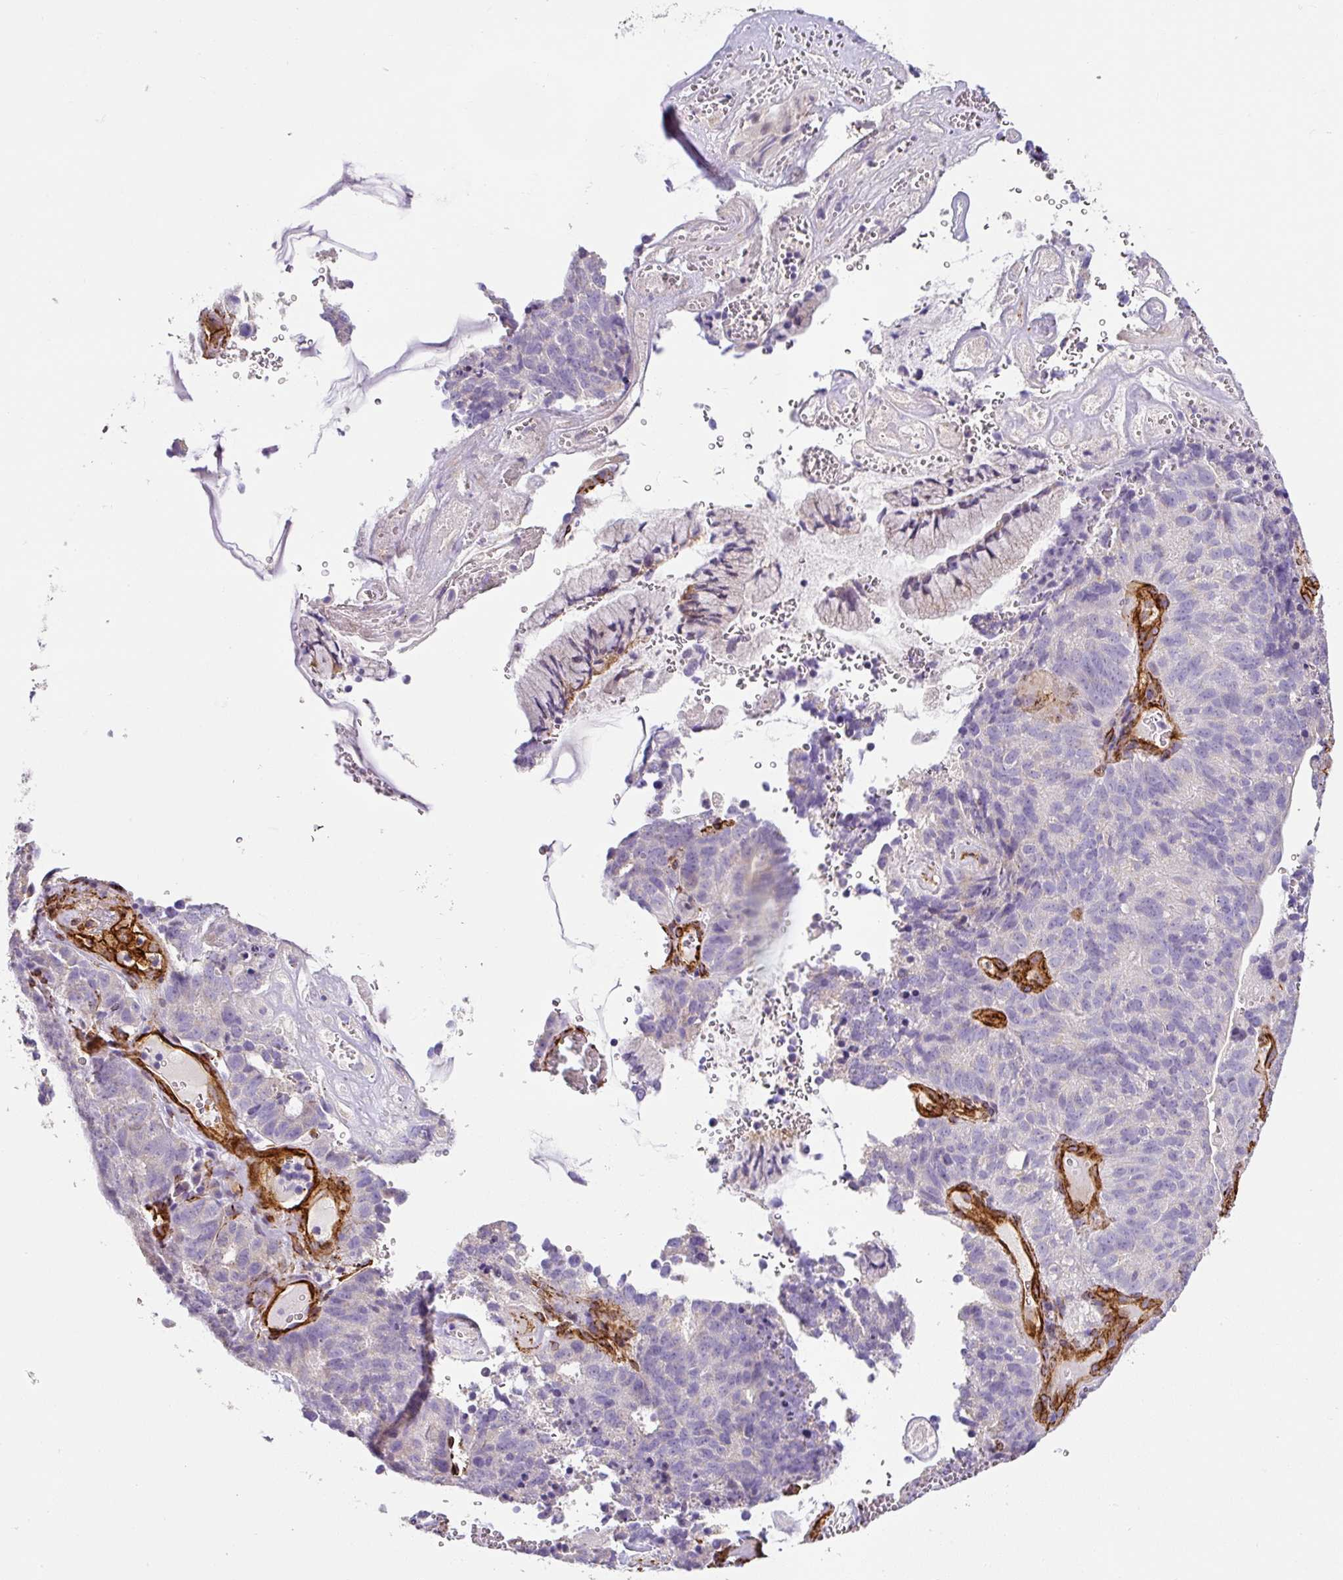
{"staining": {"intensity": "negative", "quantity": "none", "location": "none"}, "tissue": "cervical cancer", "cell_type": "Tumor cells", "image_type": "cancer", "snomed": [{"axis": "morphology", "description": "Adenocarcinoma, NOS"}, {"axis": "topography", "description": "Cervix"}], "caption": "The image displays no significant positivity in tumor cells of cervical cancer.", "gene": "SLC25A17", "patient": {"sex": "female", "age": 38}}